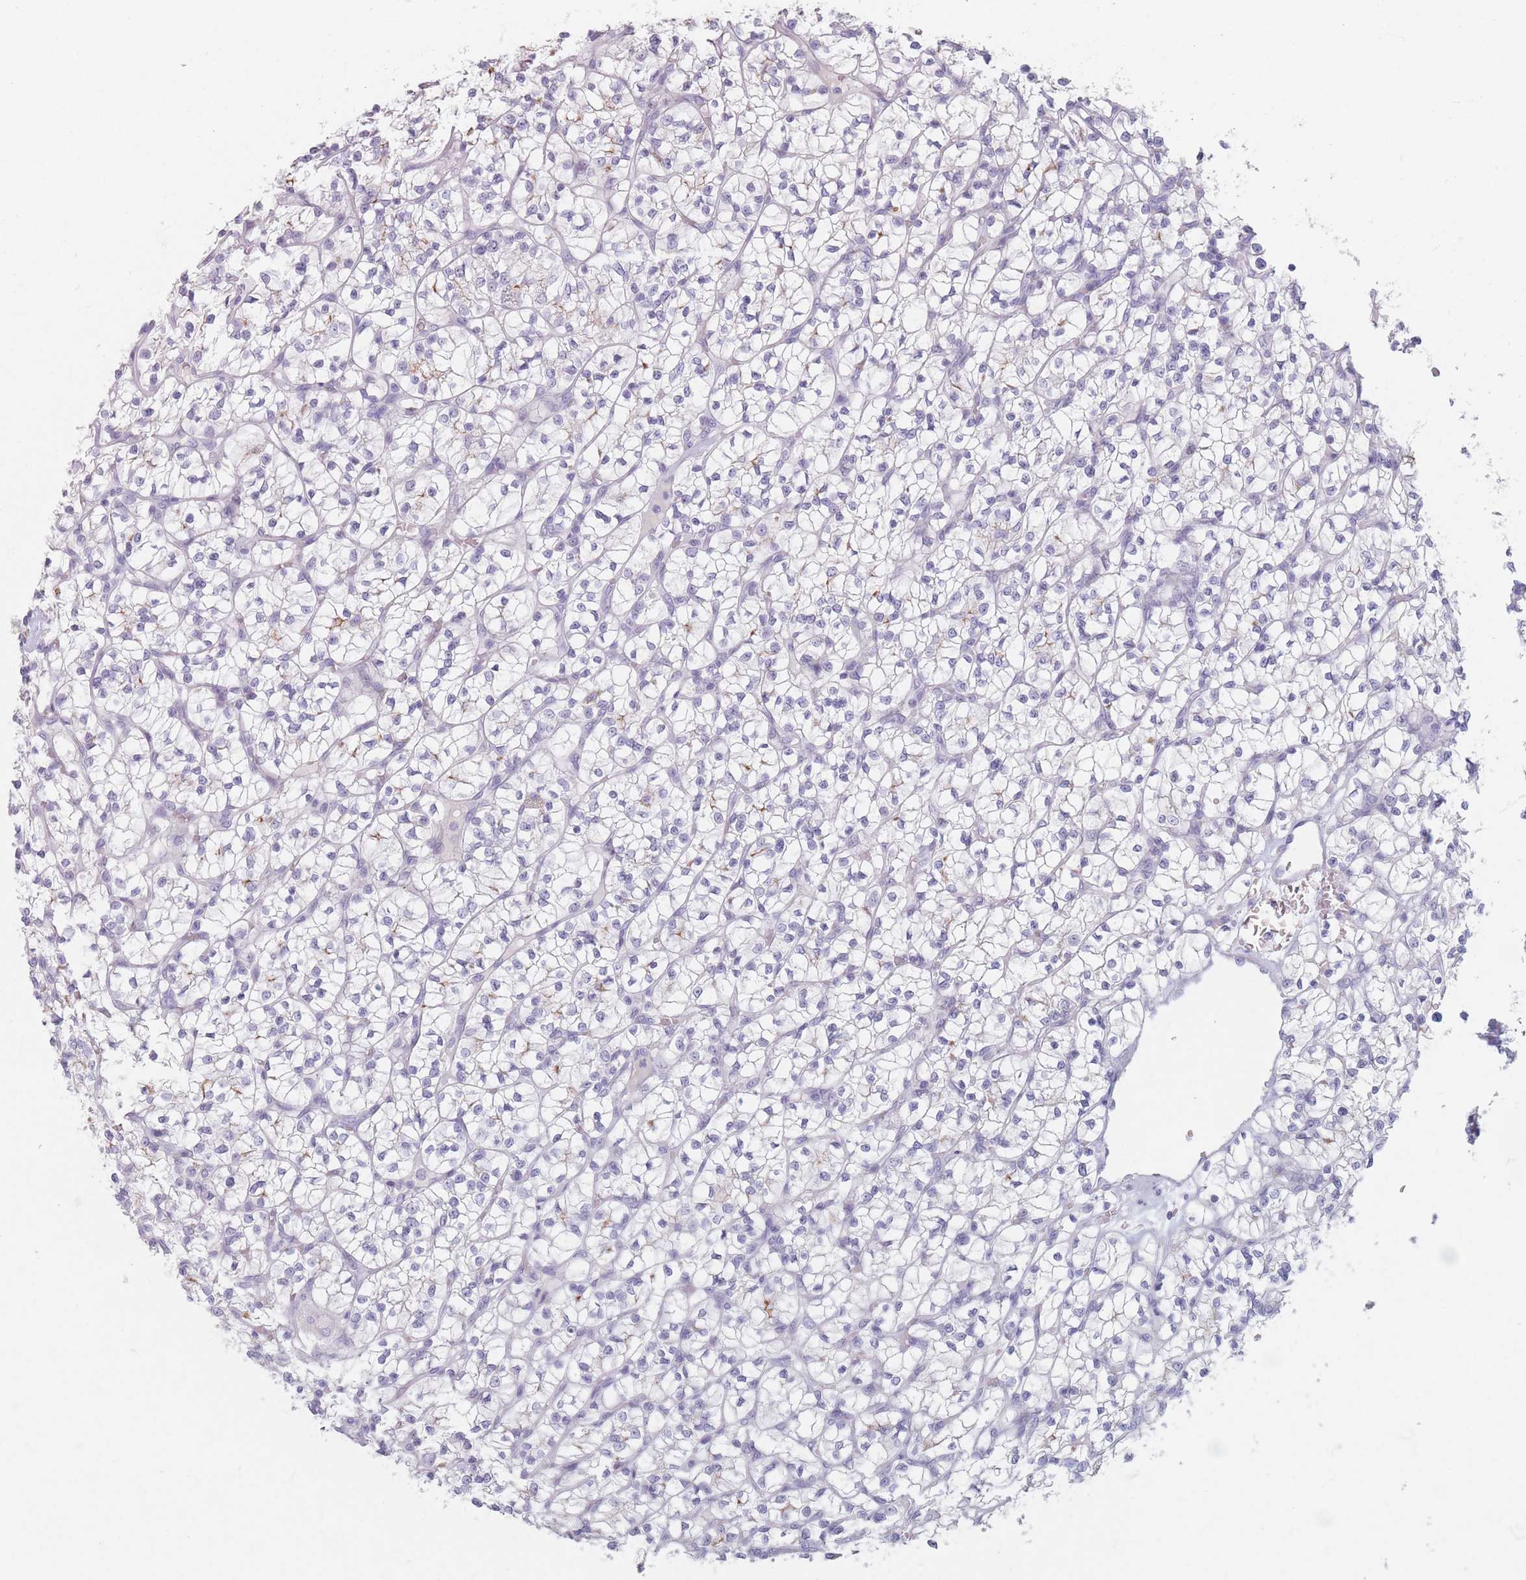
{"staining": {"intensity": "negative", "quantity": "none", "location": "none"}, "tissue": "renal cancer", "cell_type": "Tumor cells", "image_type": "cancer", "snomed": [{"axis": "morphology", "description": "Adenocarcinoma, NOS"}, {"axis": "topography", "description": "Kidney"}], "caption": "DAB (3,3'-diaminobenzidine) immunohistochemical staining of adenocarcinoma (renal) exhibits no significant positivity in tumor cells. (Immunohistochemistry, brightfield microscopy, high magnification).", "gene": "PIGM", "patient": {"sex": "female", "age": 64}}